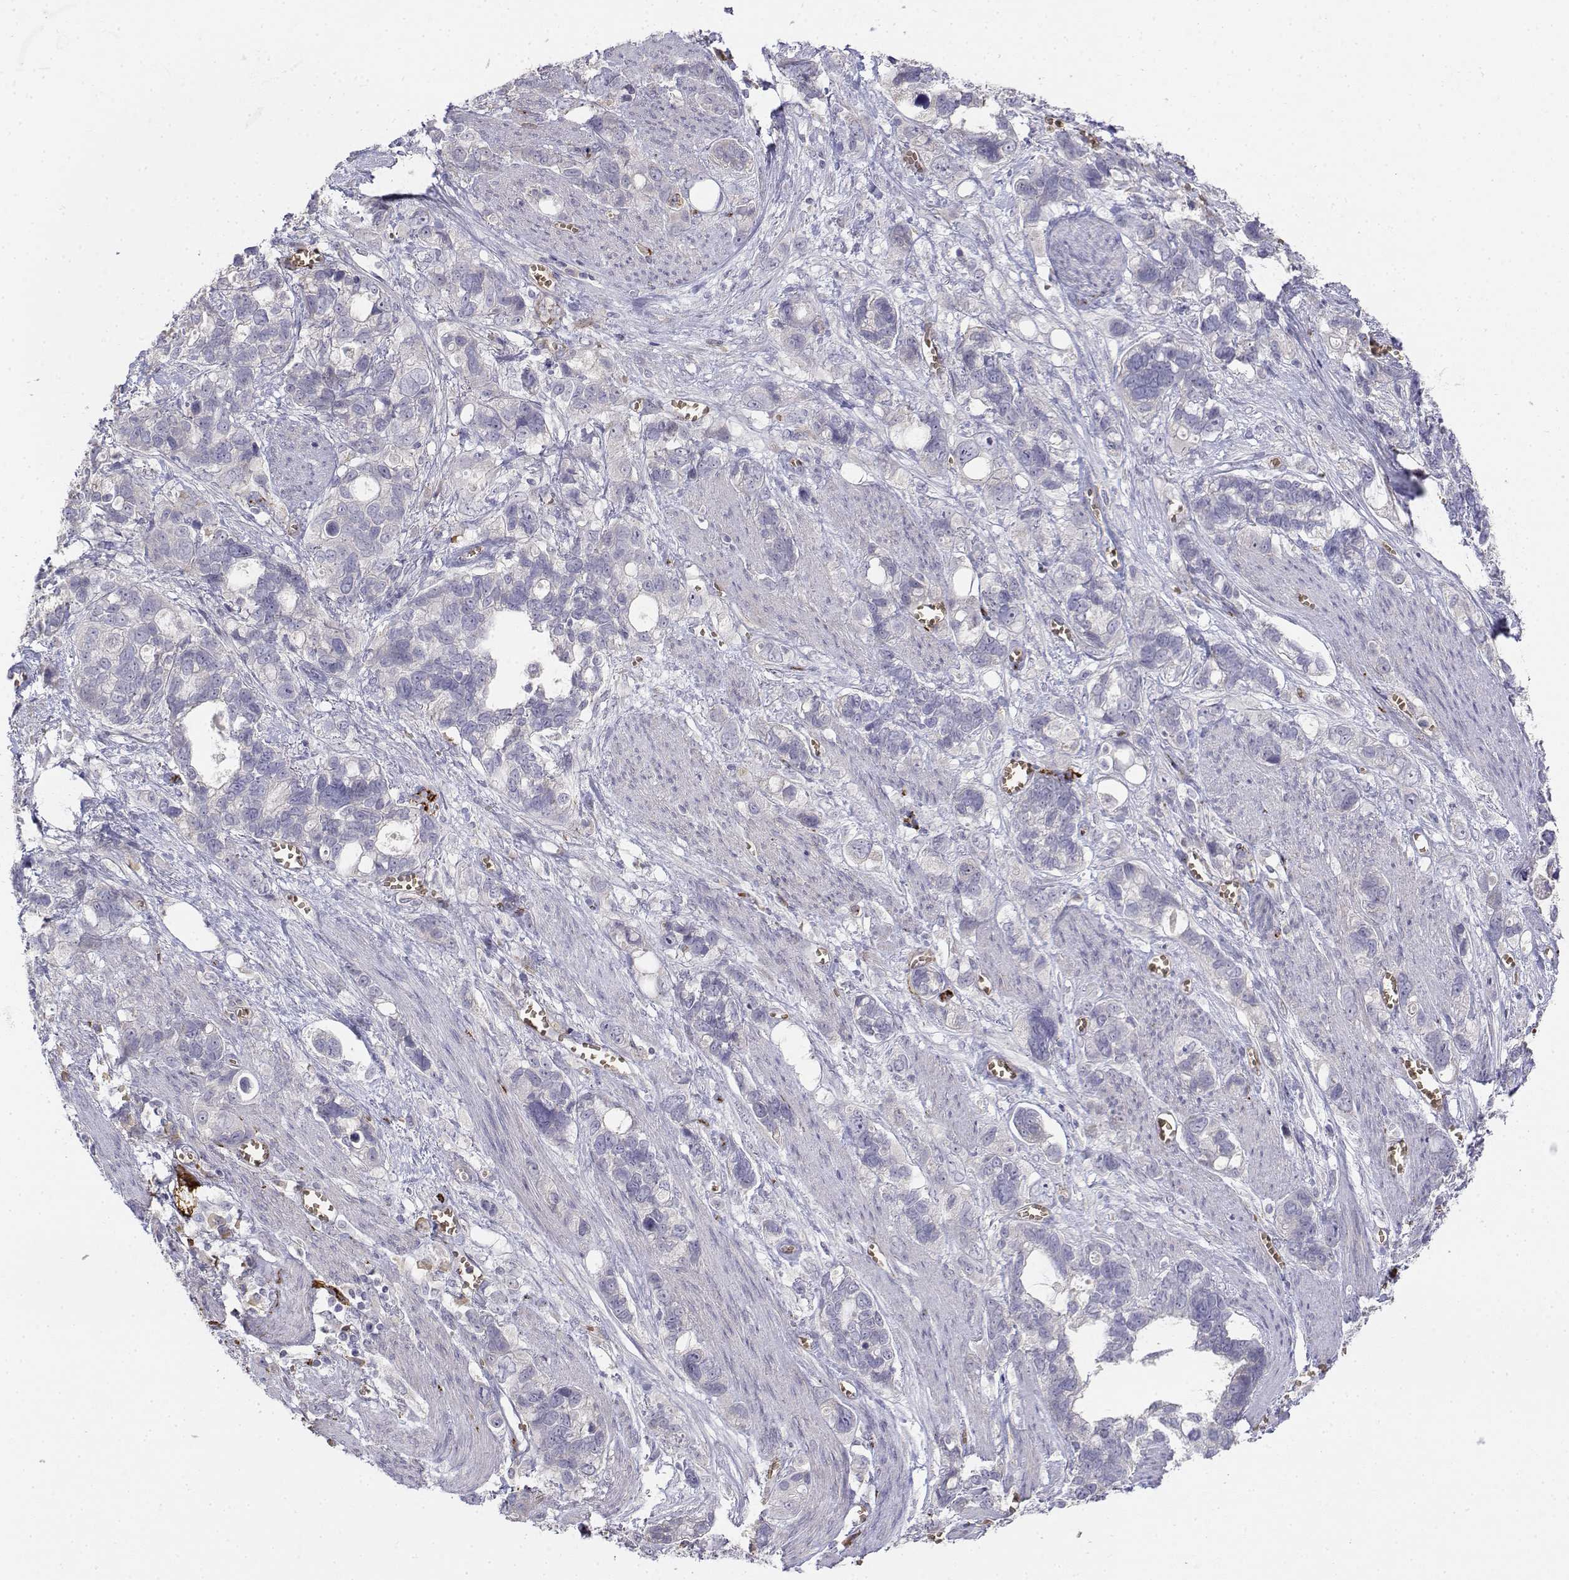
{"staining": {"intensity": "negative", "quantity": "none", "location": "none"}, "tissue": "stomach cancer", "cell_type": "Tumor cells", "image_type": "cancer", "snomed": [{"axis": "morphology", "description": "Adenocarcinoma, NOS"}, {"axis": "topography", "description": "Stomach, upper"}], "caption": "This is an immunohistochemistry image of human adenocarcinoma (stomach). There is no expression in tumor cells.", "gene": "CADM1", "patient": {"sex": "female", "age": 81}}